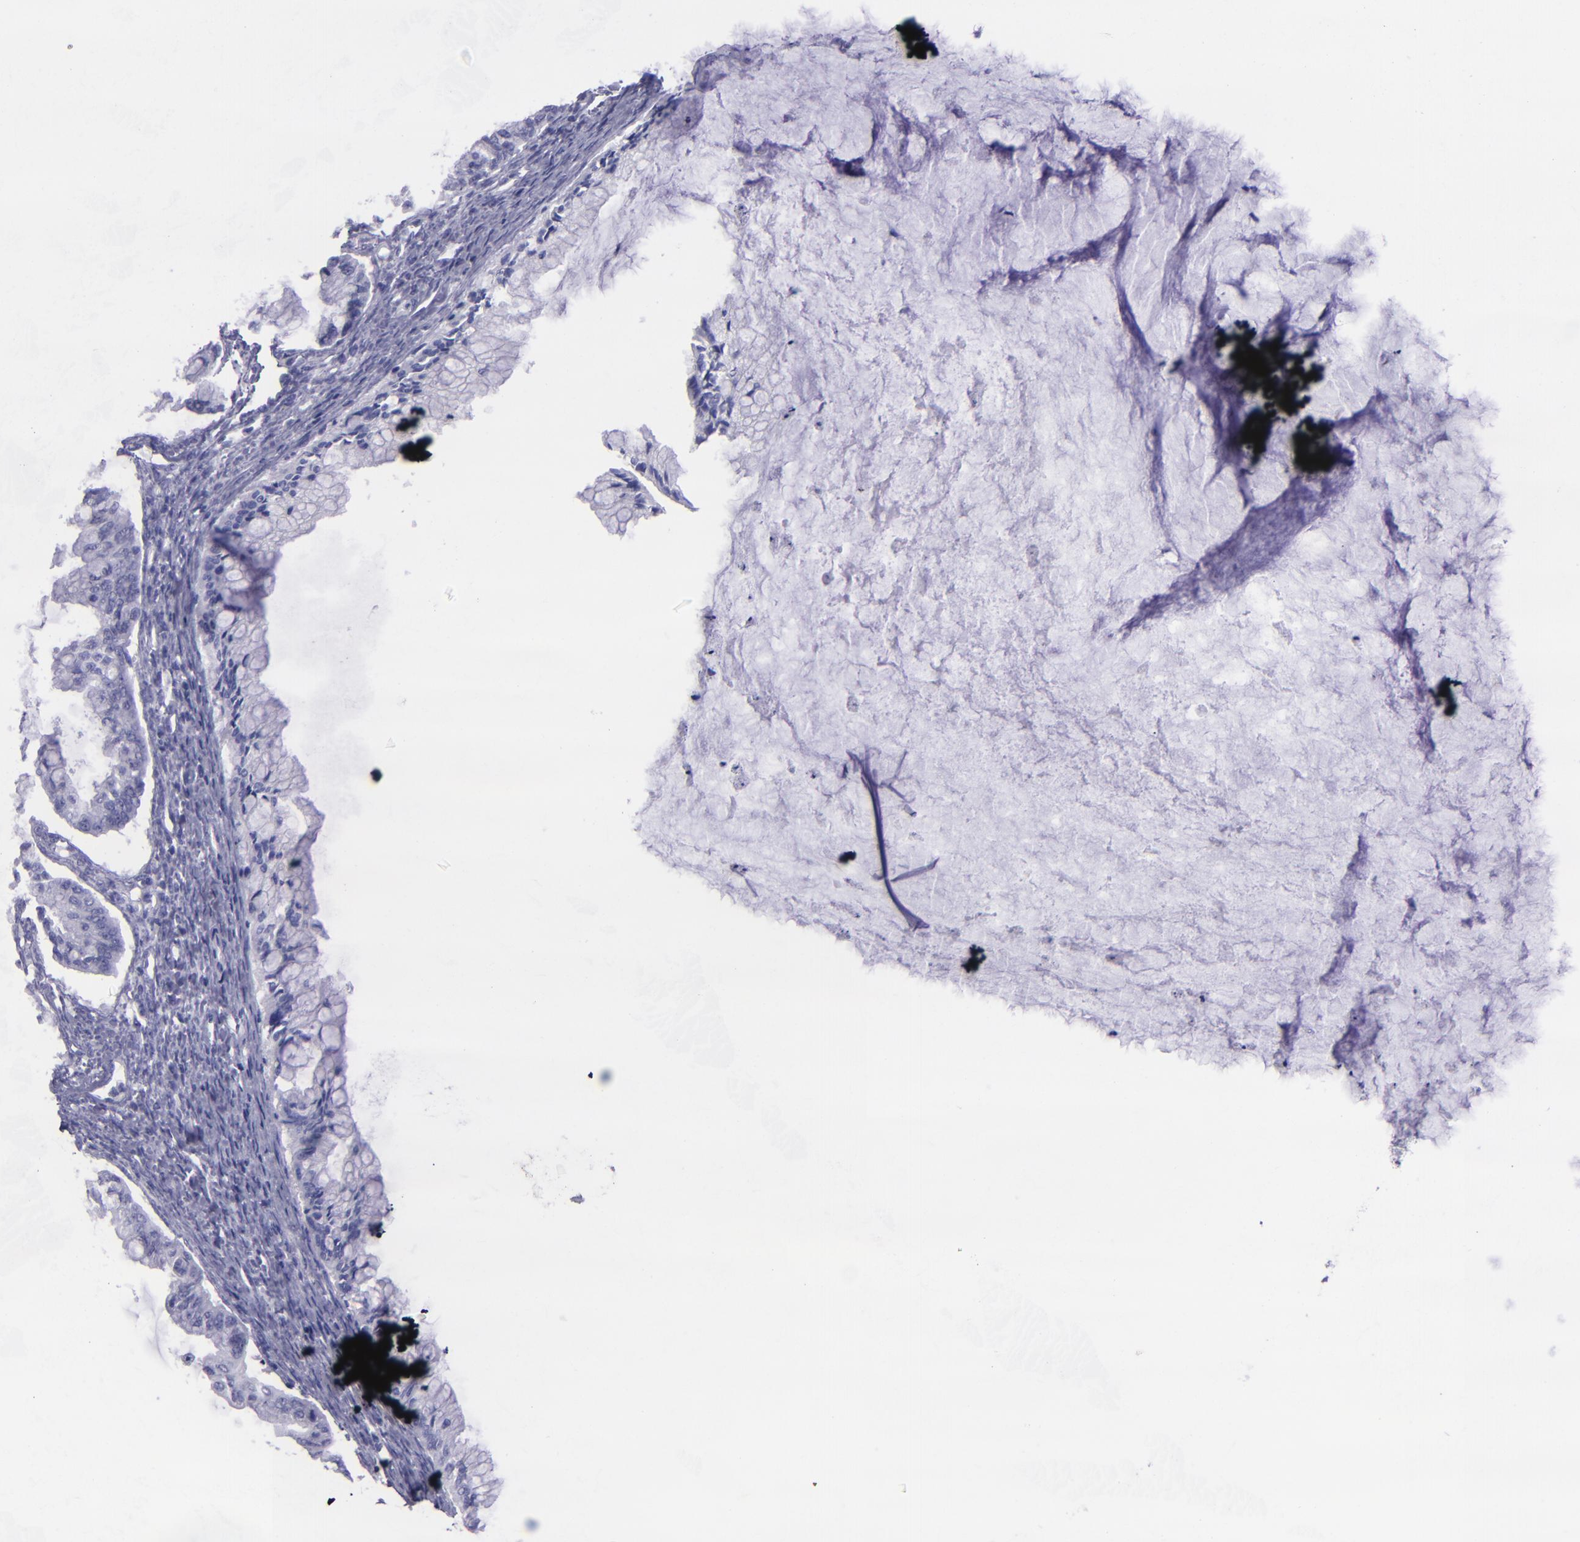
{"staining": {"intensity": "negative", "quantity": "none", "location": "none"}, "tissue": "ovarian cancer", "cell_type": "Tumor cells", "image_type": "cancer", "snomed": [{"axis": "morphology", "description": "Cystadenocarcinoma, mucinous, NOS"}, {"axis": "topography", "description": "Ovary"}], "caption": "Immunohistochemistry (IHC) image of neoplastic tissue: mucinous cystadenocarcinoma (ovarian) stained with DAB demonstrates no significant protein staining in tumor cells.", "gene": "TNNT3", "patient": {"sex": "female", "age": 57}}